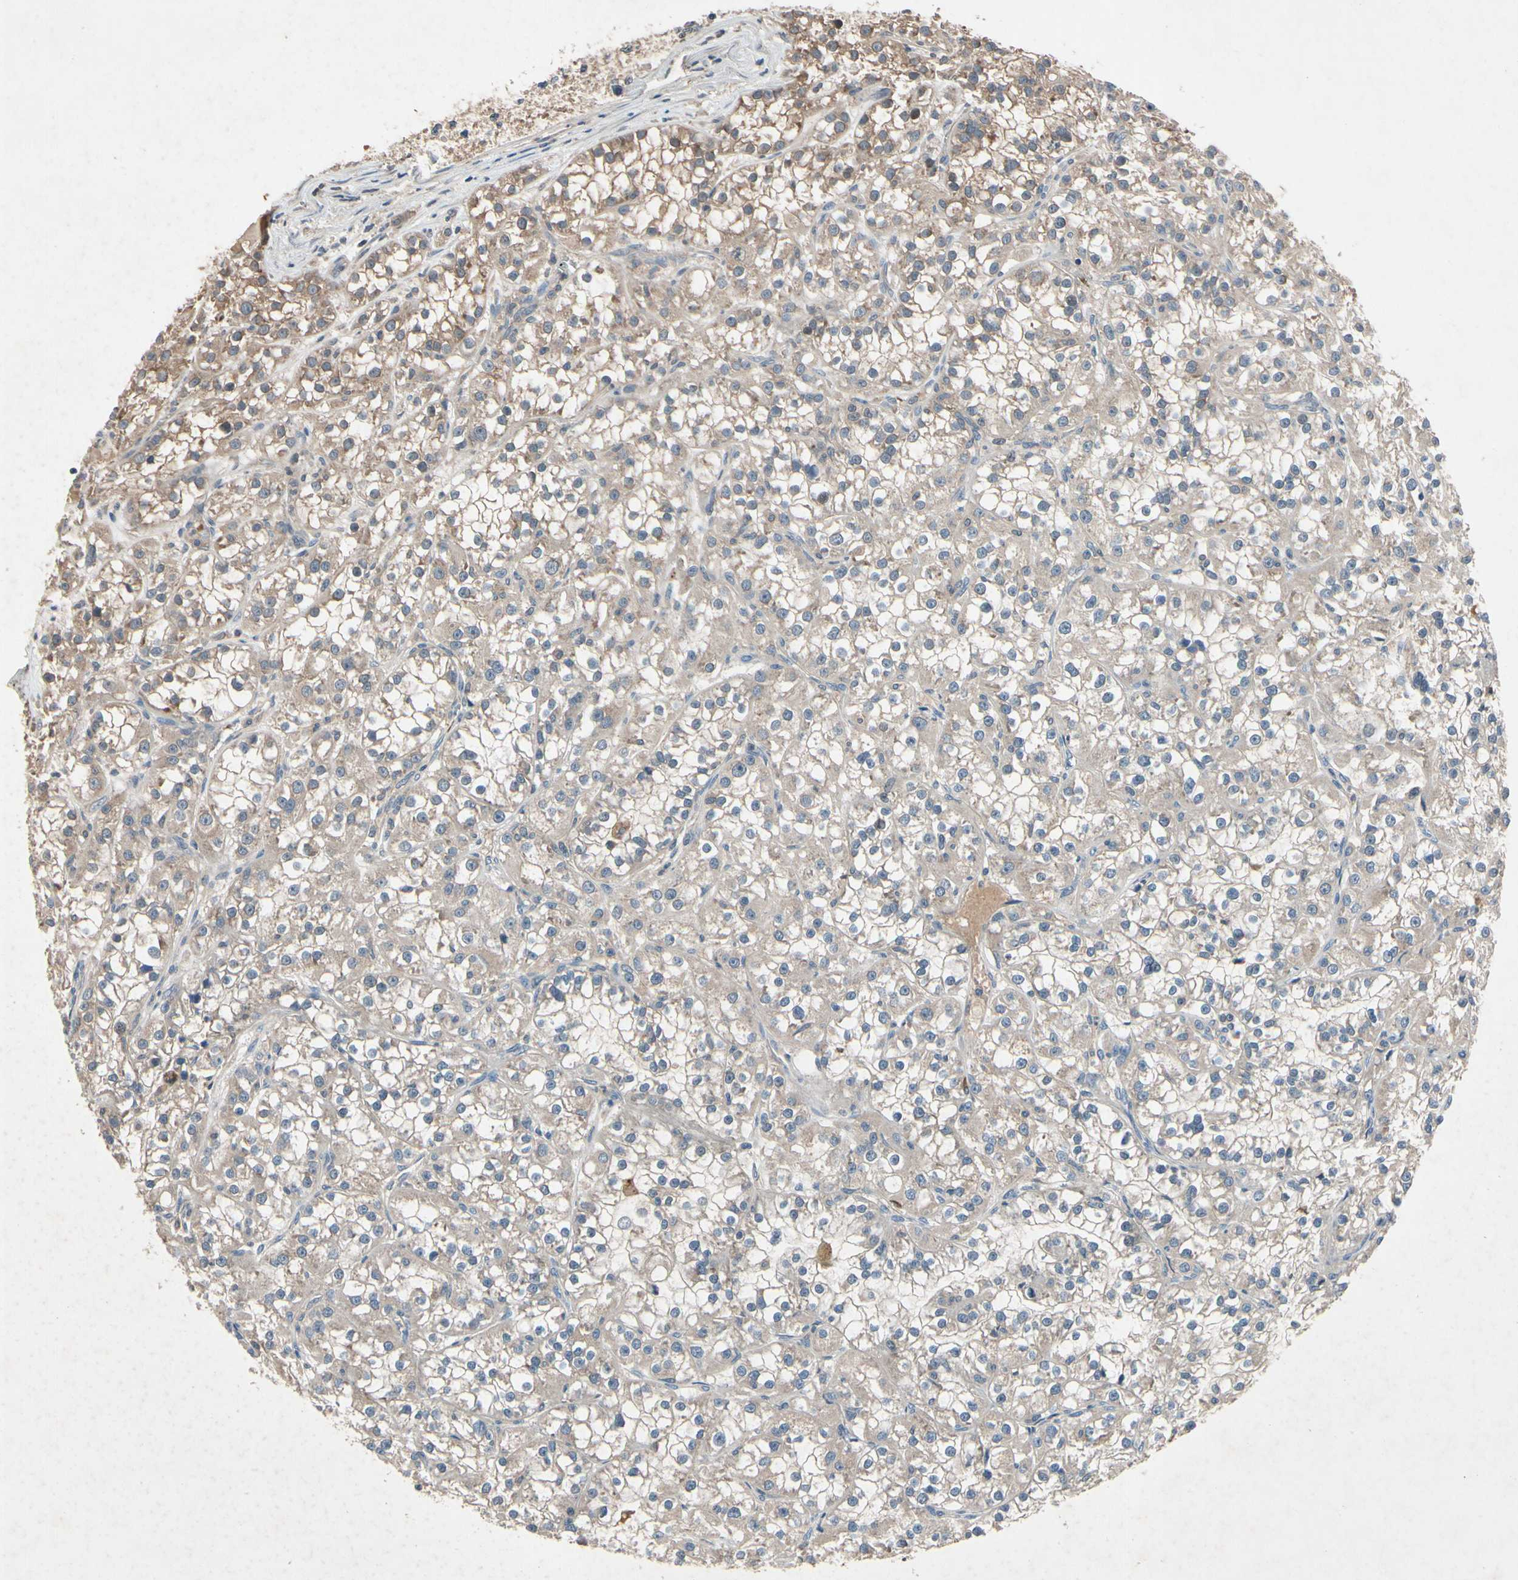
{"staining": {"intensity": "weak", "quantity": ">75%", "location": "cytoplasmic/membranous"}, "tissue": "renal cancer", "cell_type": "Tumor cells", "image_type": "cancer", "snomed": [{"axis": "morphology", "description": "Adenocarcinoma, NOS"}, {"axis": "topography", "description": "Kidney"}], "caption": "Renal cancer tissue displays weak cytoplasmic/membranous staining in approximately >75% of tumor cells, visualized by immunohistochemistry.", "gene": "IL1RL1", "patient": {"sex": "female", "age": 52}}